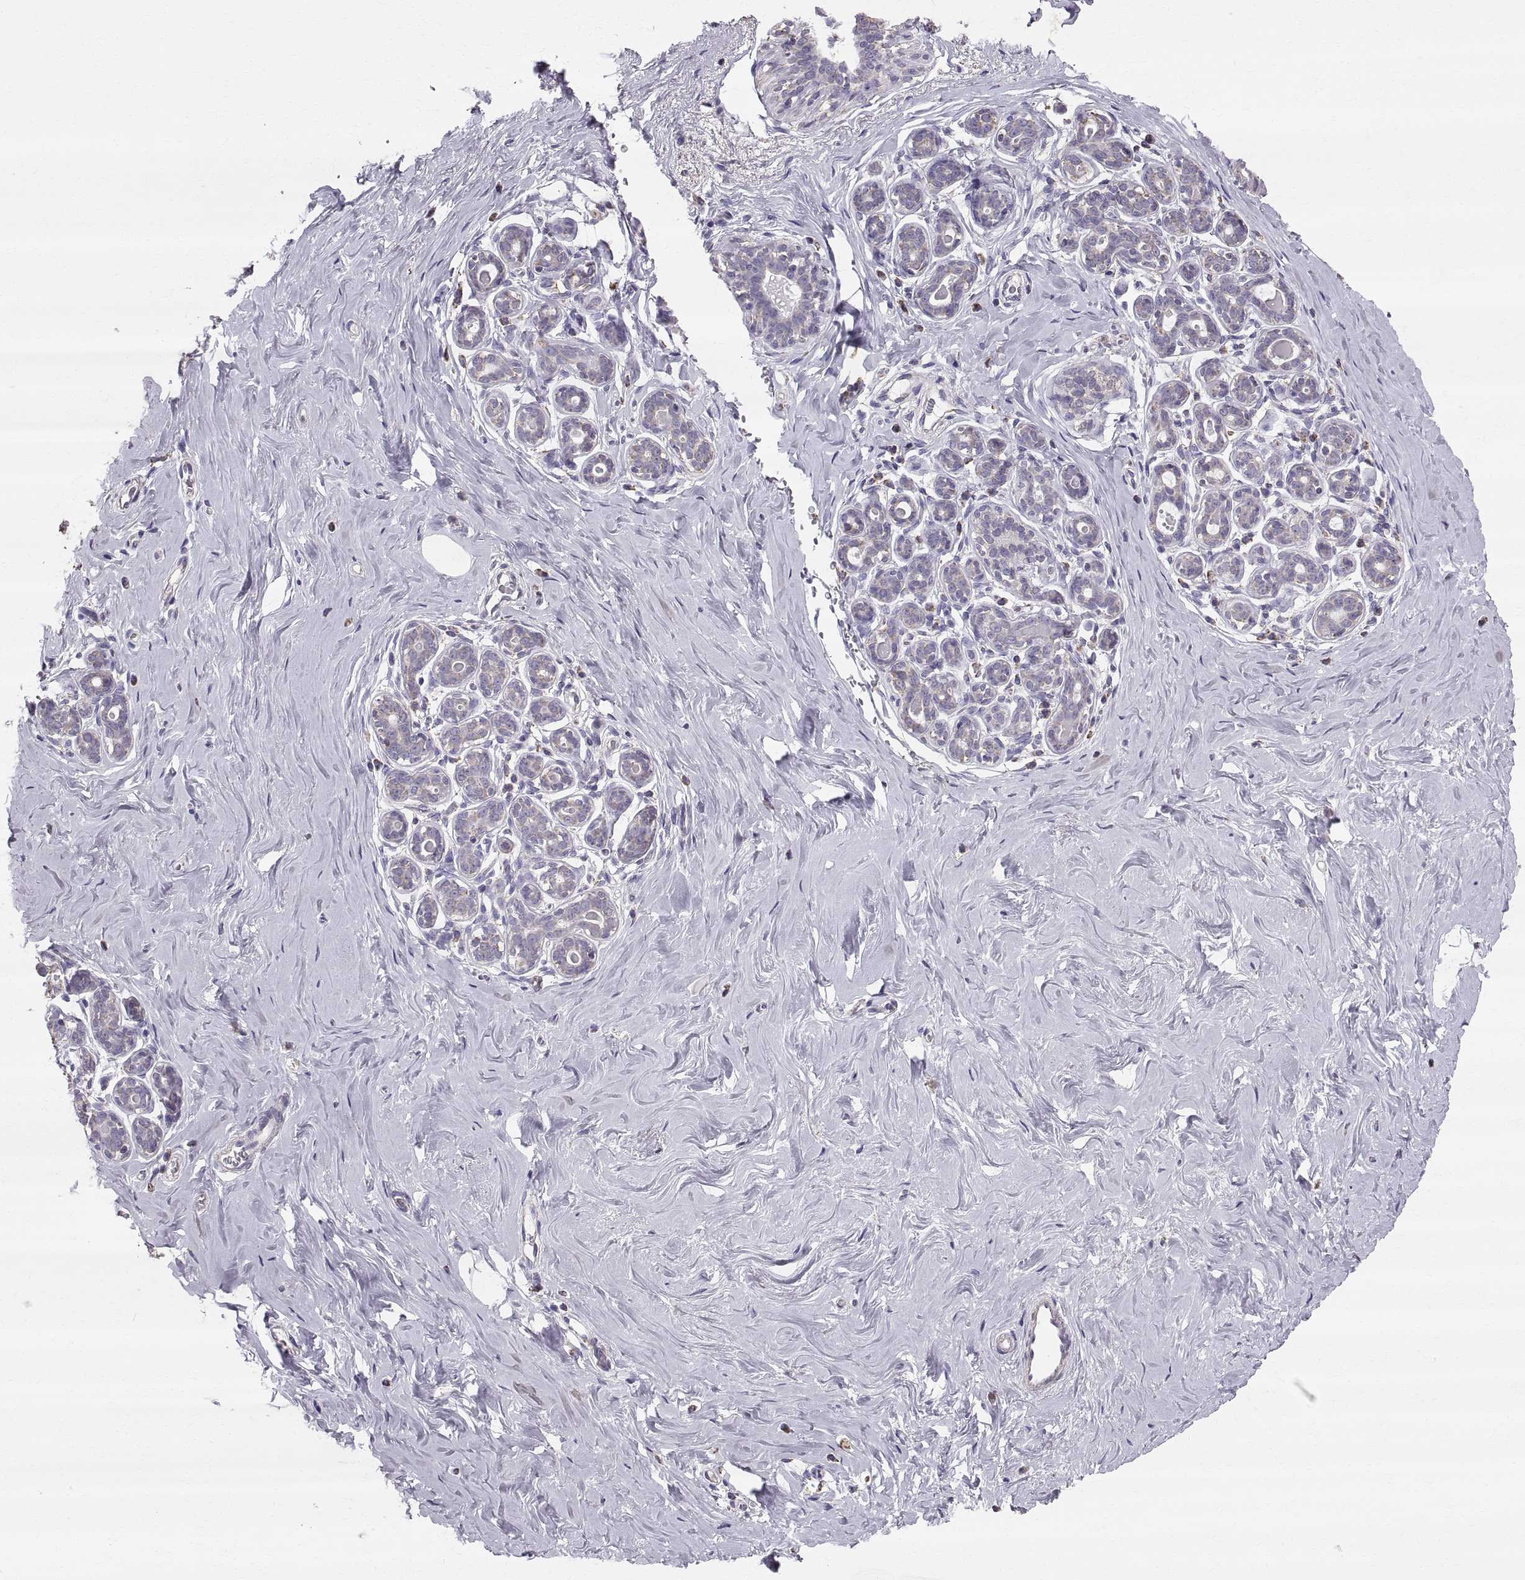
{"staining": {"intensity": "negative", "quantity": "none", "location": "none"}, "tissue": "breast", "cell_type": "Adipocytes", "image_type": "normal", "snomed": [{"axis": "morphology", "description": "Normal tissue, NOS"}, {"axis": "topography", "description": "Skin"}, {"axis": "topography", "description": "Breast"}], "caption": "The histopathology image exhibits no staining of adipocytes in unremarkable breast. (DAB immunohistochemistry (IHC) with hematoxylin counter stain).", "gene": "STMND1", "patient": {"sex": "female", "age": 43}}